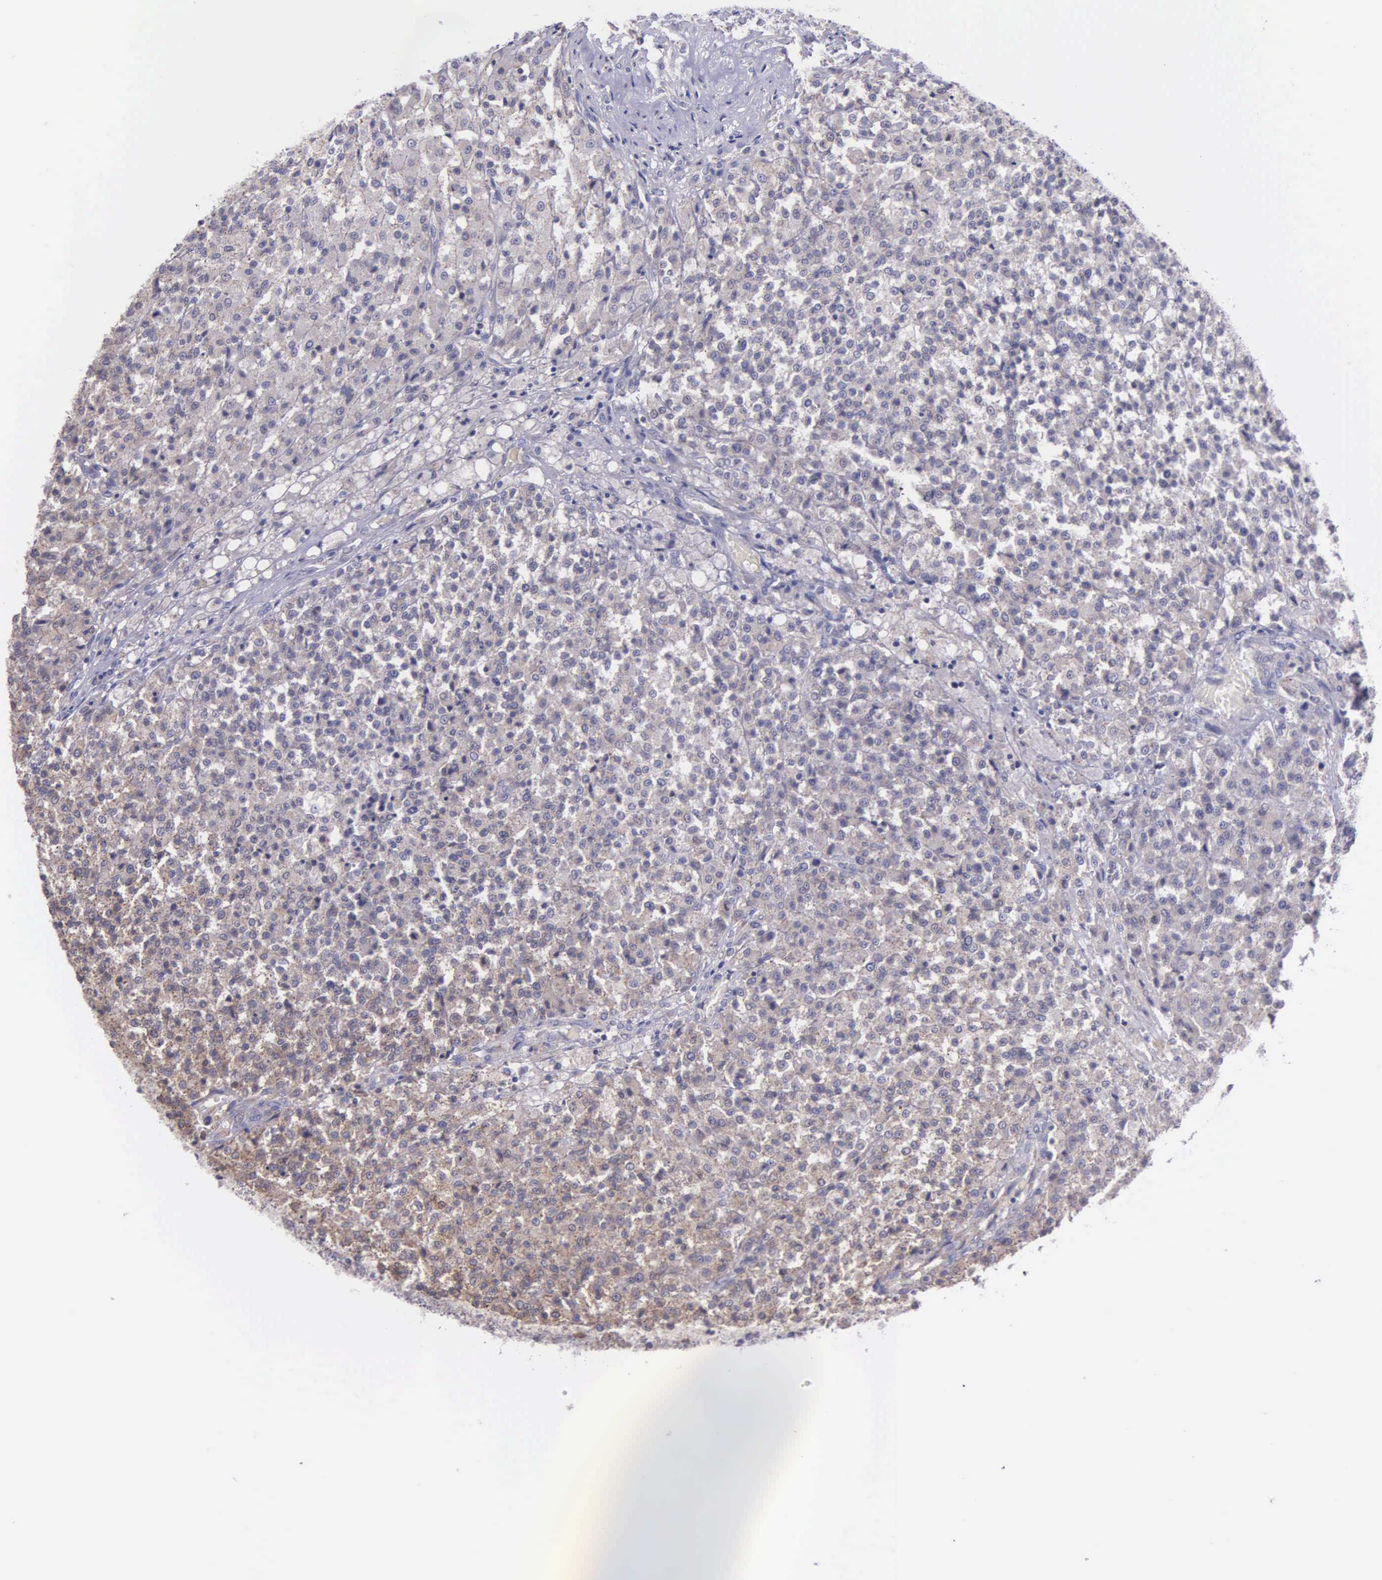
{"staining": {"intensity": "weak", "quantity": "25%-75%", "location": "cytoplasmic/membranous"}, "tissue": "testis cancer", "cell_type": "Tumor cells", "image_type": "cancer", "snomed": [{"axis": "morphology", "description": "Seminoma, NOS"}, {"axis": "topography", "description": "Testis"}], "caption": "An image of testis cancer (seminoma) stained for a protein exhibits weak cytoplasmic/membranous brown staining in tumor cells.", "gene": "MIA2", "patient": {"sex": "male", "age": 59}}